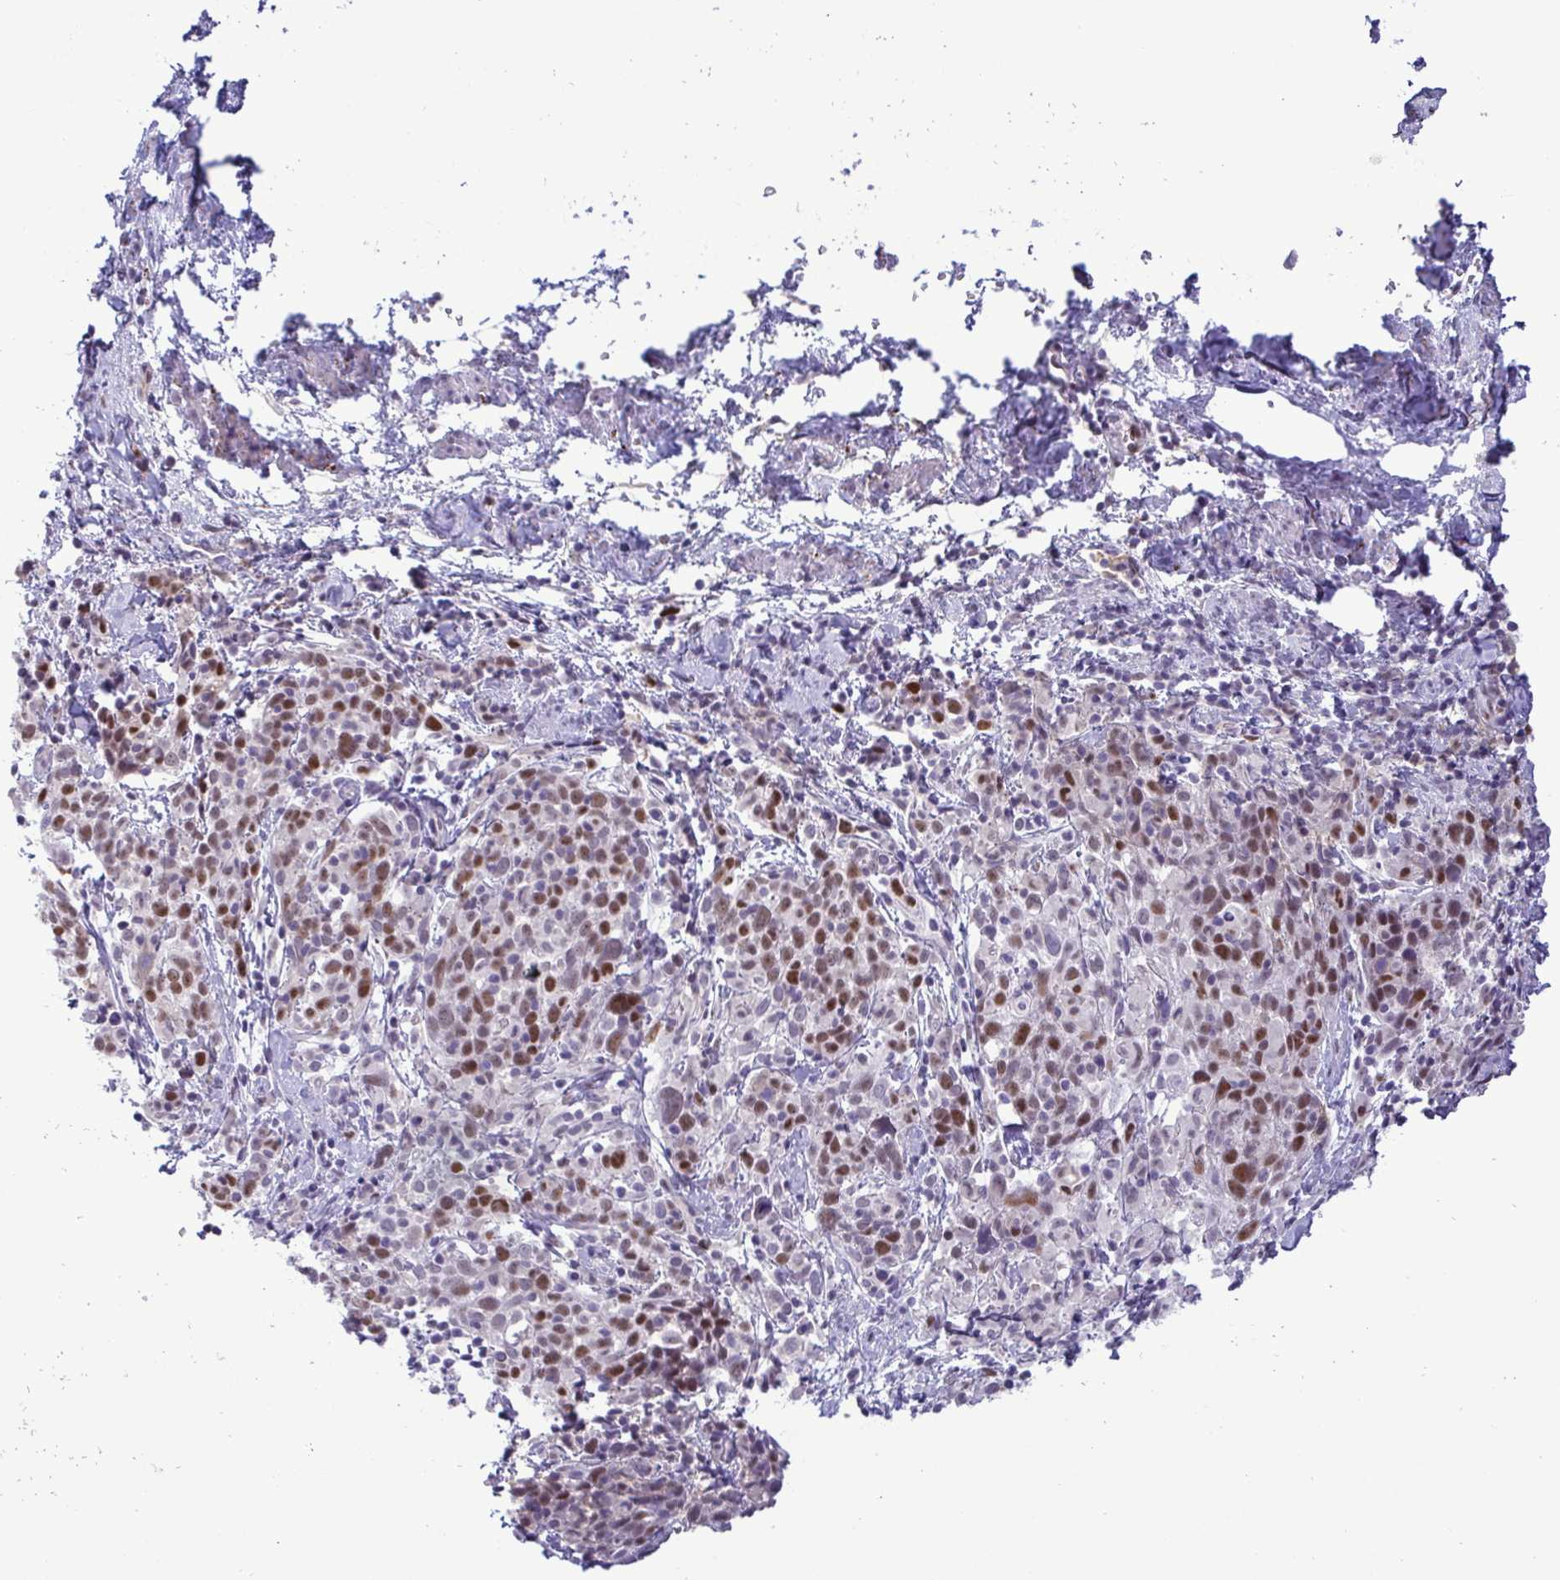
{"staining": {"intensity": "moderate", "quantity": ">75%", "location": "nuclear"}, "tissue": "cervical cancer", "cell_type": "Tumor cells", "image_type": "cancer", "snomed": [{"axis": "morphology", "description": "Squamous cell carcinoma, NOS"}, {"axis": "topography", "description": "Cervix"}], "caption": "Immunohistochemical staining of cervical squamous cell carcinoma shows medium levels of moderate nuclear positivity in approximately >75% of tumor cells. (DAB IHC with brightfield microscopy, high magnification).", "gene": "TIPIN", "patient": {"sex": "female", "age": 61}}